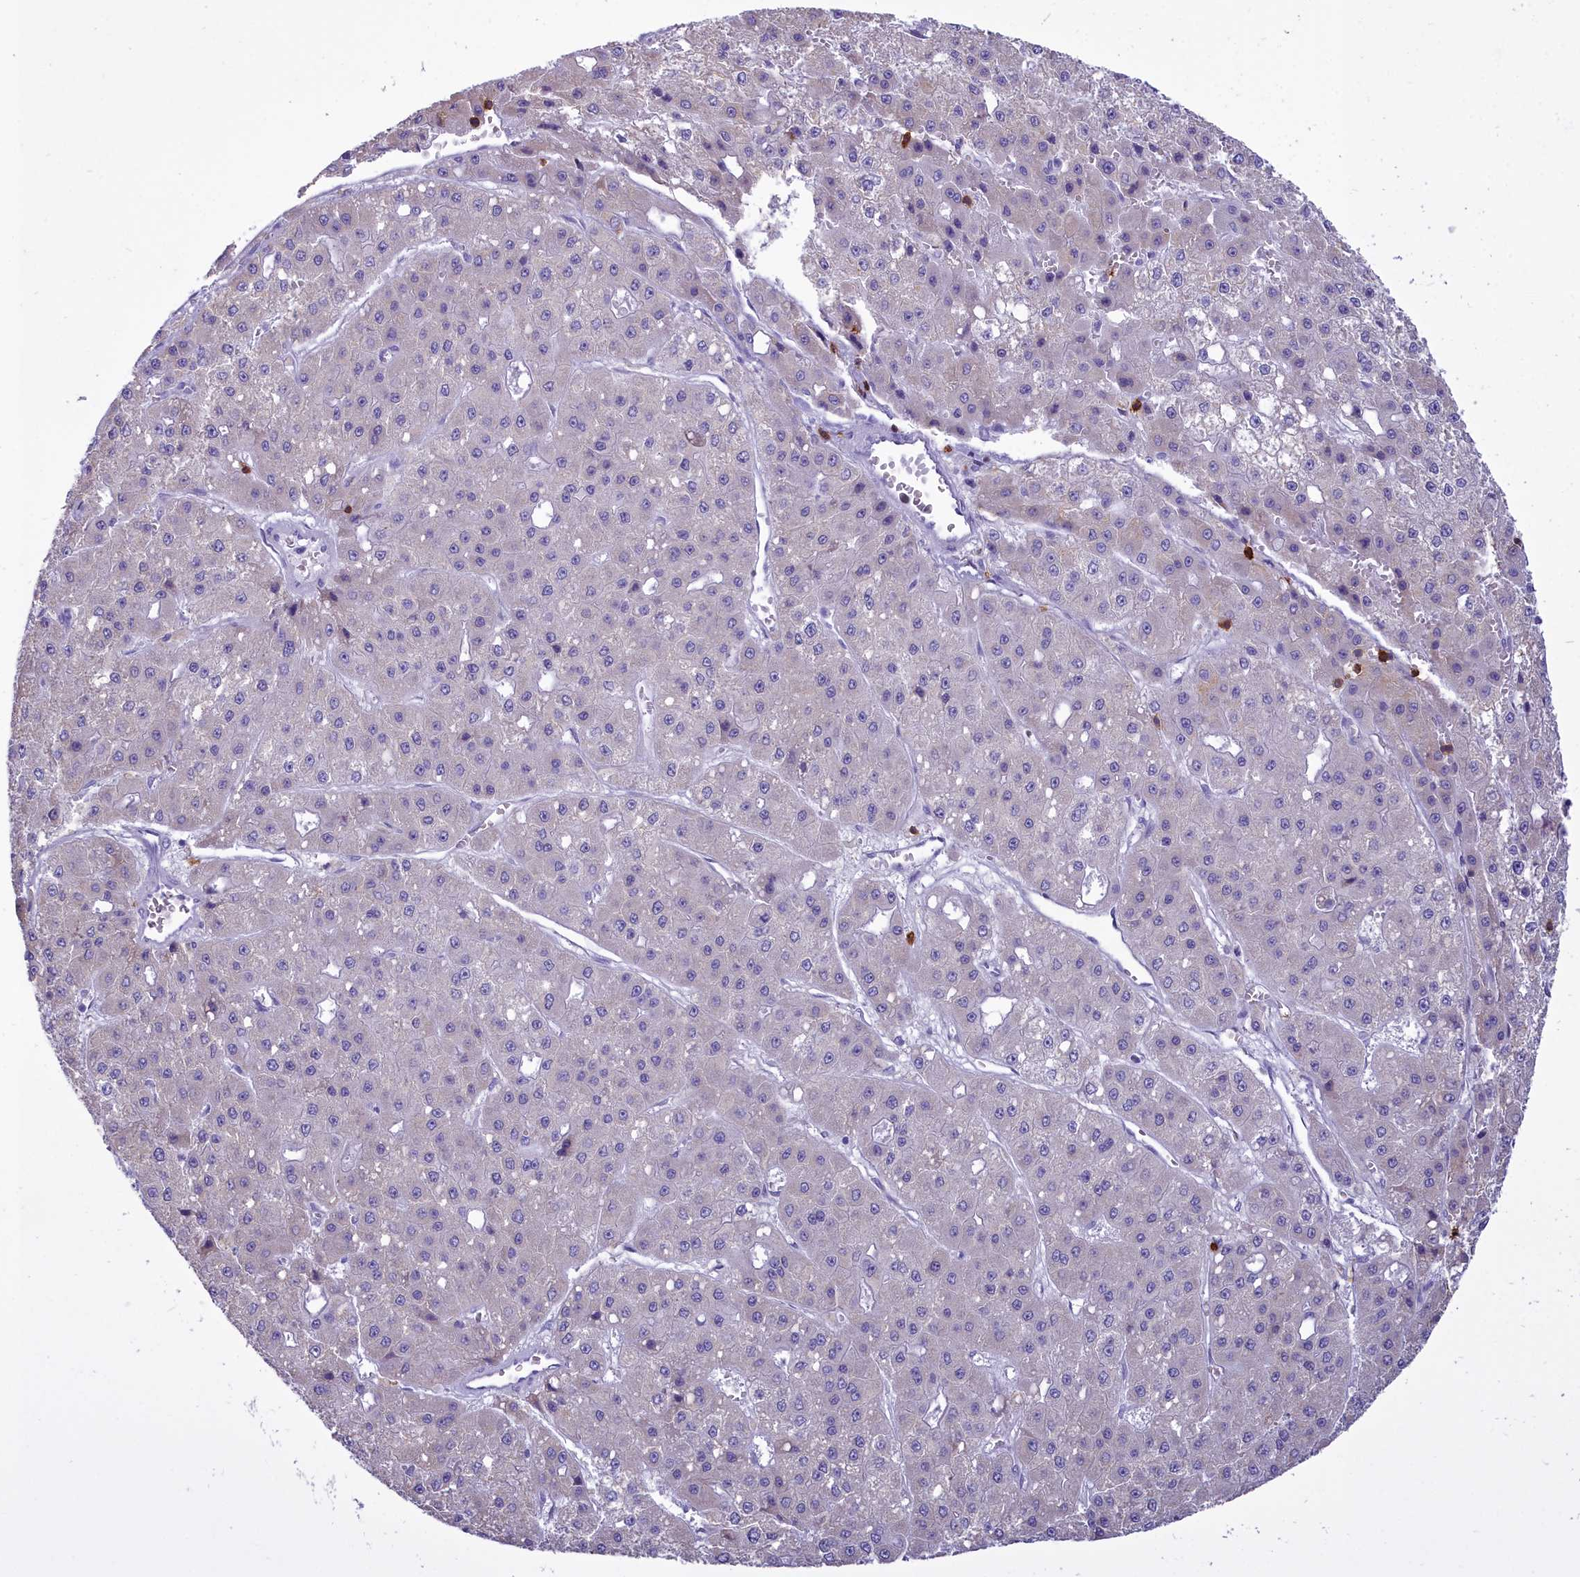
{"staining": {"intensity": "negative", "quantity": "none", "location": "none"}, "tissue": "liver cancer", "cell_type": "Tumor cells", "image_type": "cancer", "snomed": [{"axis": "morphology", "description": "Carcinoma, Hepatocellular, NOS"}, {"axis": "topography", "description": "Liver"}], "caption": "Tumor cells show no significant protein positivity in liver cancer.", "gene": "CD5", "patient": {"sex": "male", "age": 47}}